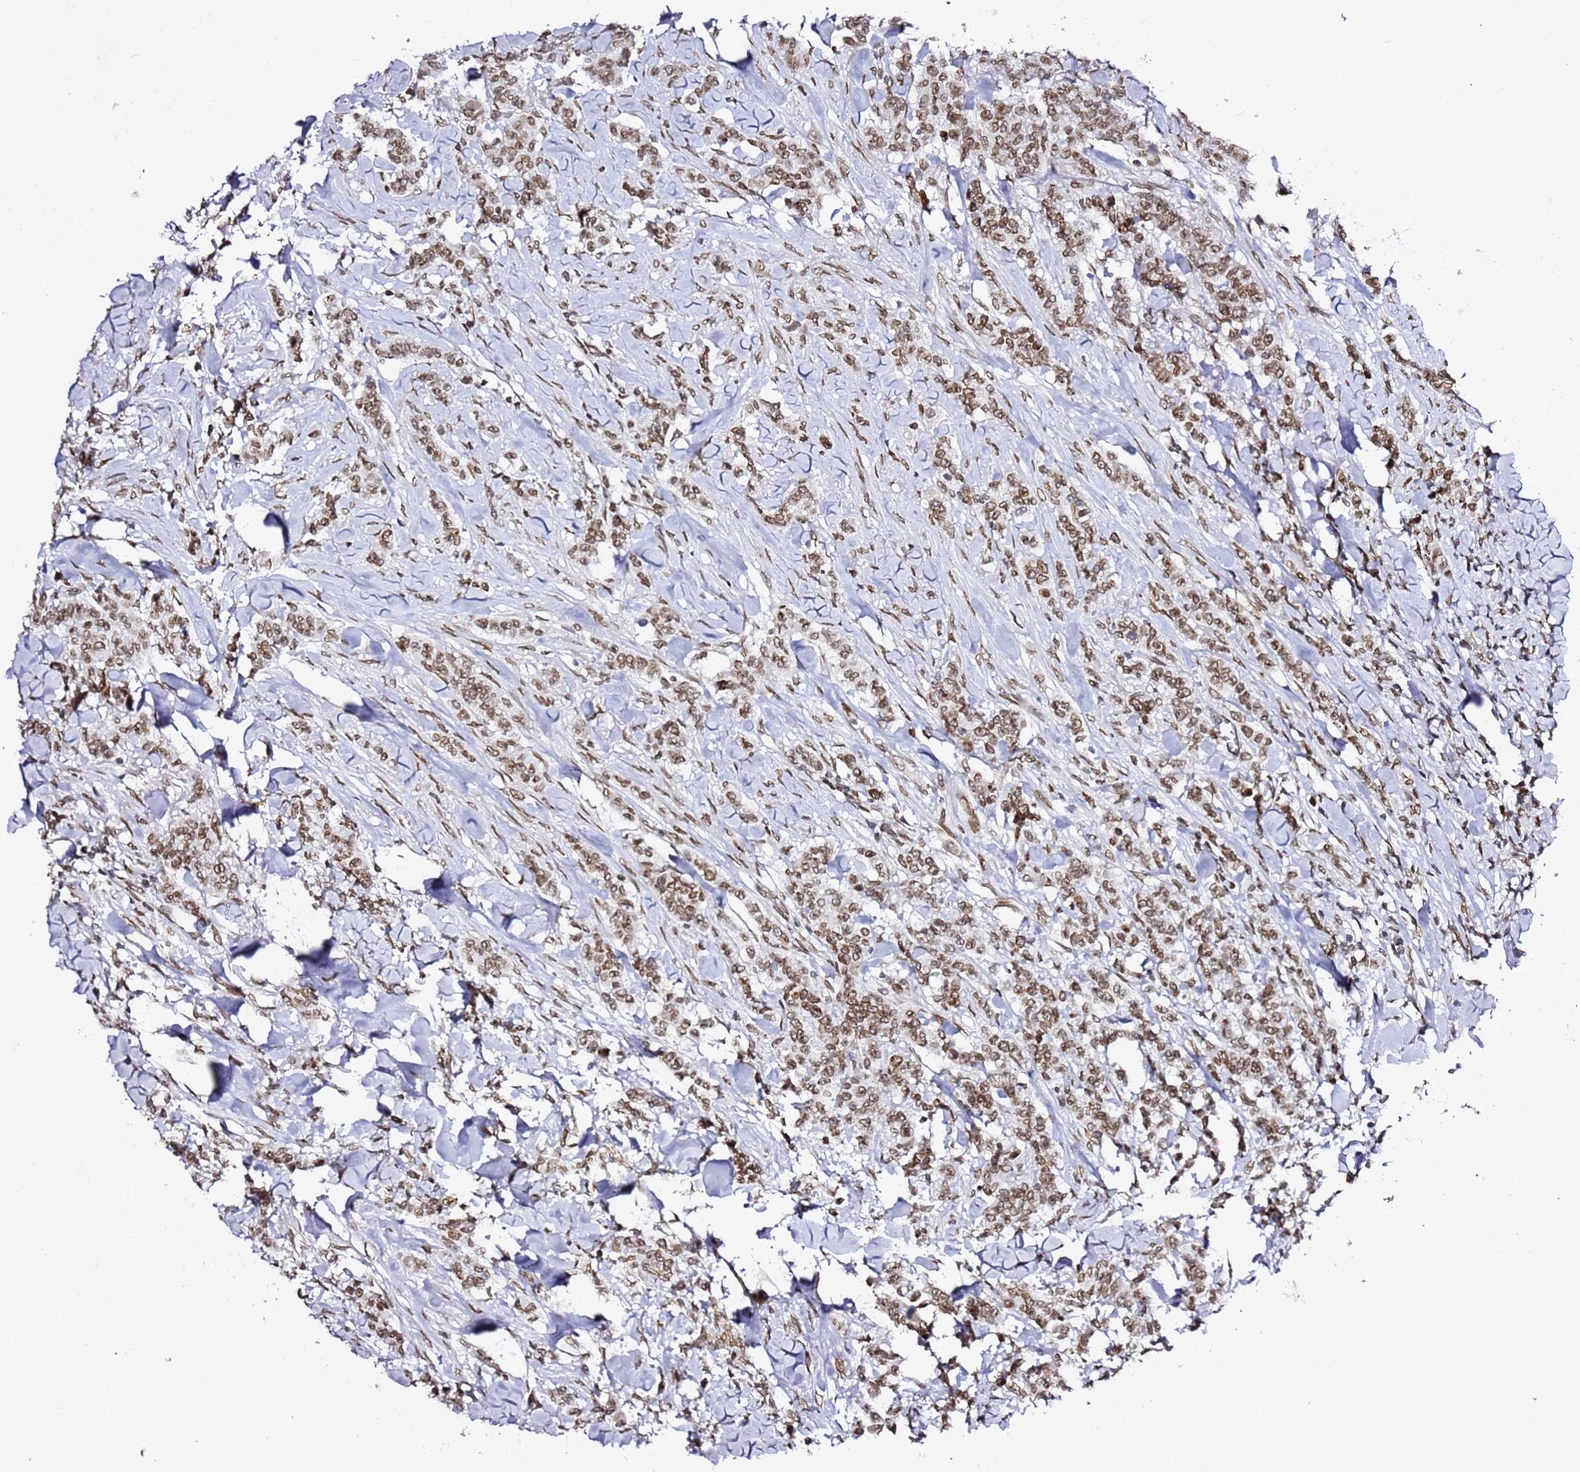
{"staining": {"intensity": "moderate", "quantity": ">75%", "location": "nuclear"}, "tissue": "breast cancer", "cell_type": "Tumor cells", "image_type": "cancer", "snomed": [{"axis": "morphology", "description": "Duct carcinoma"}, {"axis": "topography", "description": "Breast"}], "caption": "Breast intraductal carcinoma stained with a brown dye shows moderate nuclear positive staining in about >75% of tumor cells.", "gene": "POU6F1", "patient": {"sex": "female", "age": 40}}